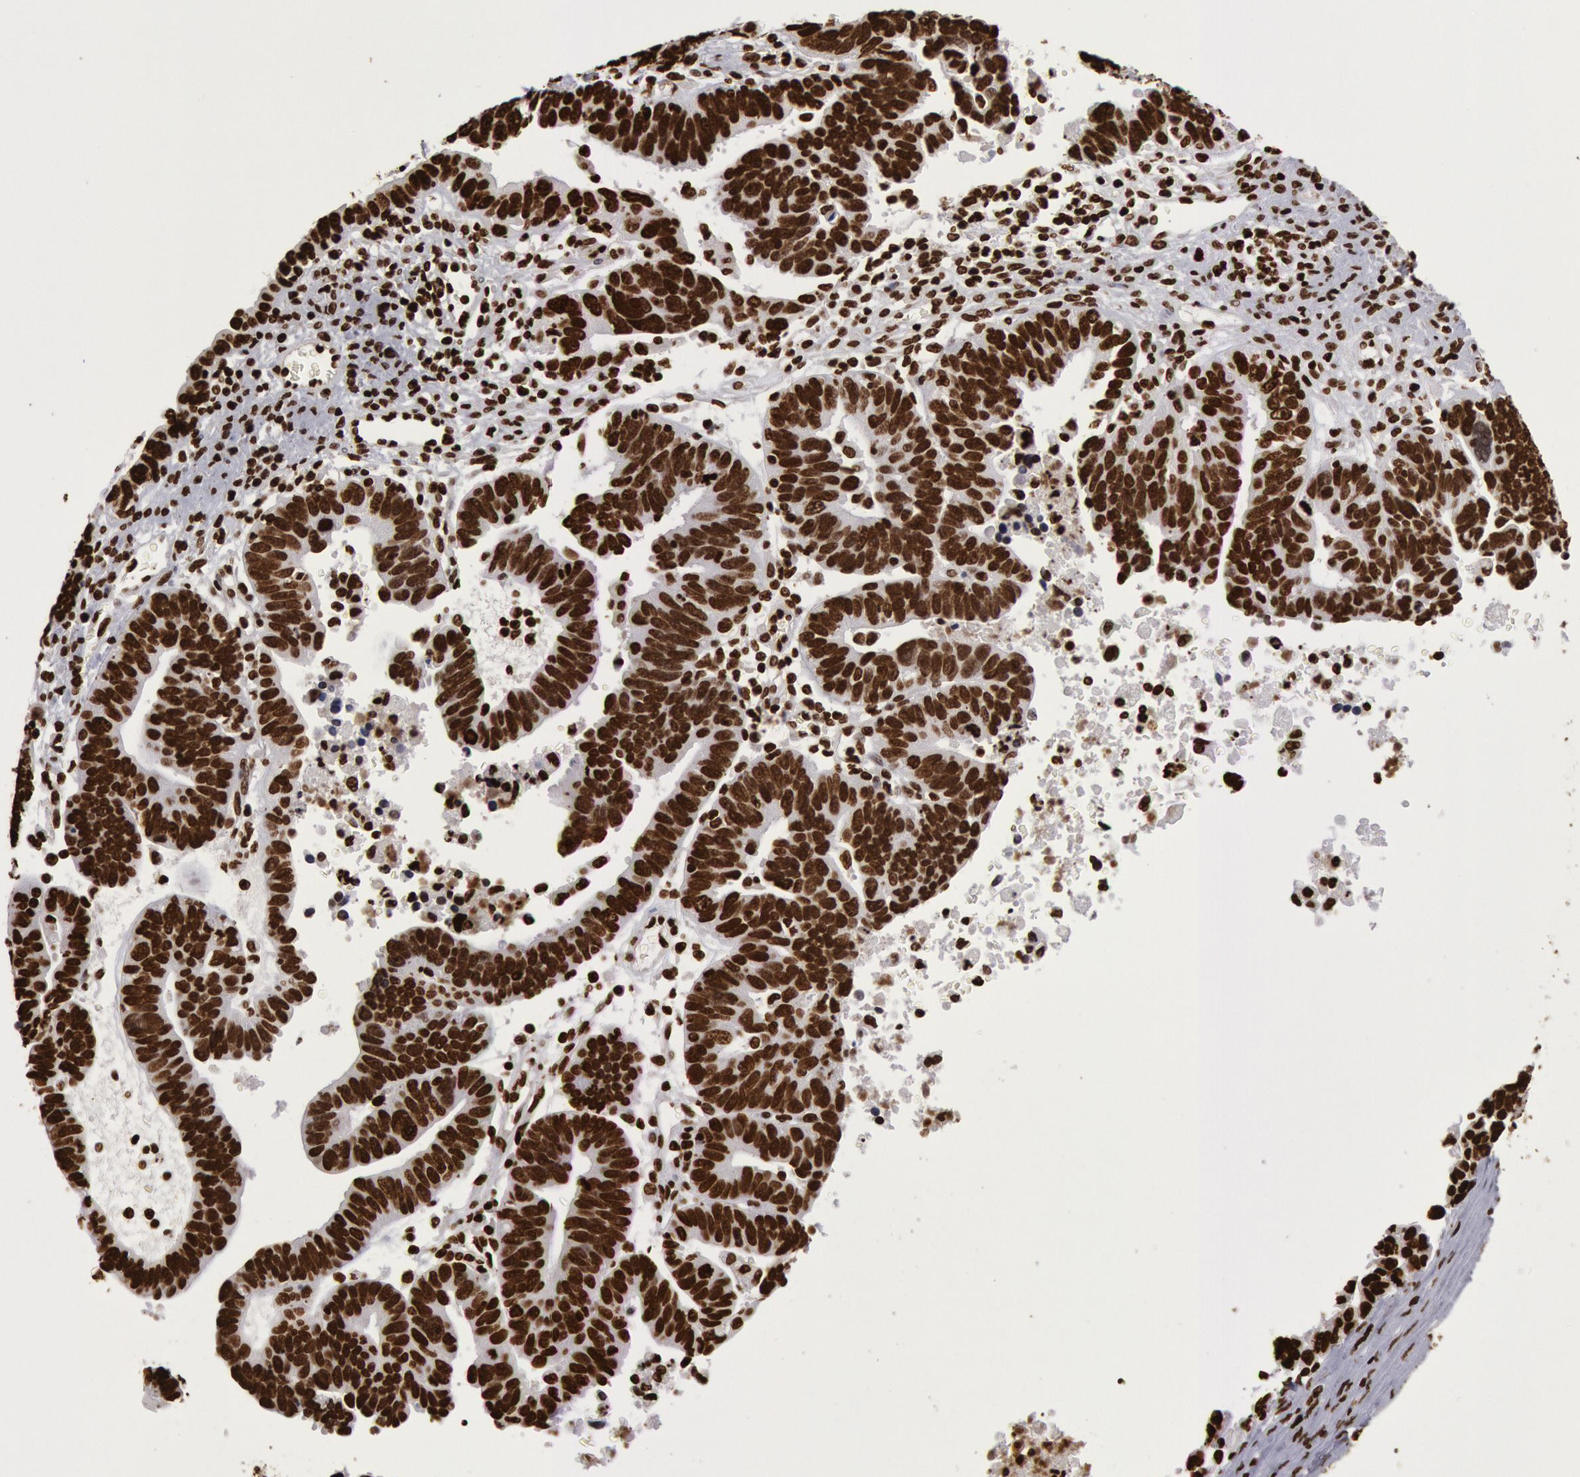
{"staining": {"intensity": "strong", "quantity": ">75%", "location": "nuclear"}, "tissue": "ovarian cancer", "cell_type": "Tumor cells", "image_type": "cancer", "snomed": [{"axis": "morphology", "description": "Carcinoma, endometroid"}, {"axis": "morphology", "description": "Cystadenocarcinoma, serous, NOS"}, {"axis": "topography", "description": "Ovary"}], "caption": "Ovarian cancer was stained to show a protein in brown. There is high levels of strong nuclear staining in about >75% of tumor cells. The staining is performed using DAB brown chromogen to label protein expression. The nuclei are counter-stained blue using hematoxylin.", "gene": "H3-4", "patient": {"sex": "female", "age": 45}}